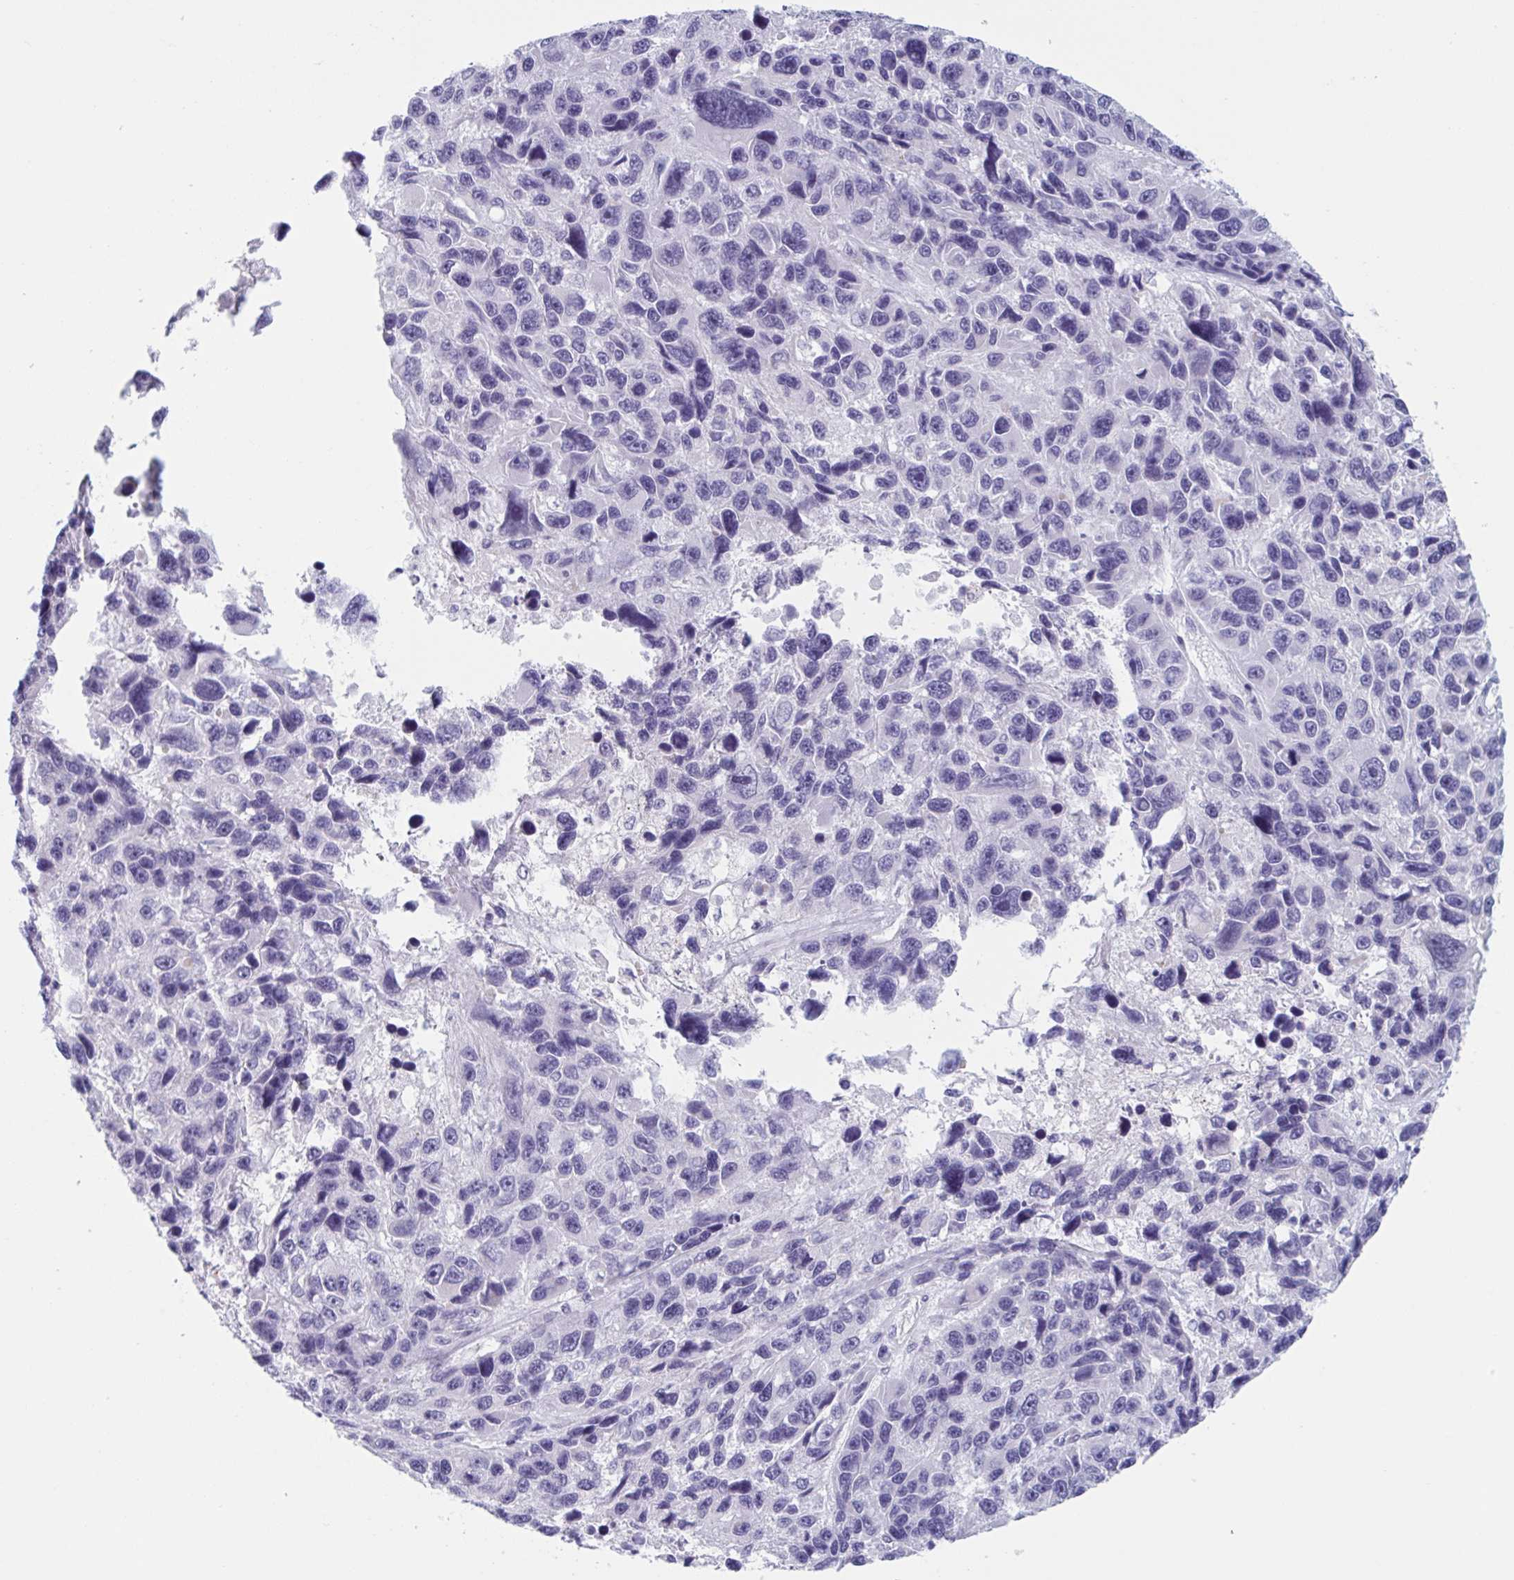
{"staining": {"intensity": "negative", "quantity": "none", "location": "none"}, "tissue": "melanoma", "cell_type": "Tumor cells", "image_type": "cancer", "snomed": [{"axis": "morphology", "description": "Malignant melanoma, NOS"}, {"axis": "topography", "description": "Skin"}], "caption": "The IHC image has no significant positivity in tumor cells of melanoma tissue.", "gene": "HSD11B2", "patient": {"sex": "male", "age": 53}}